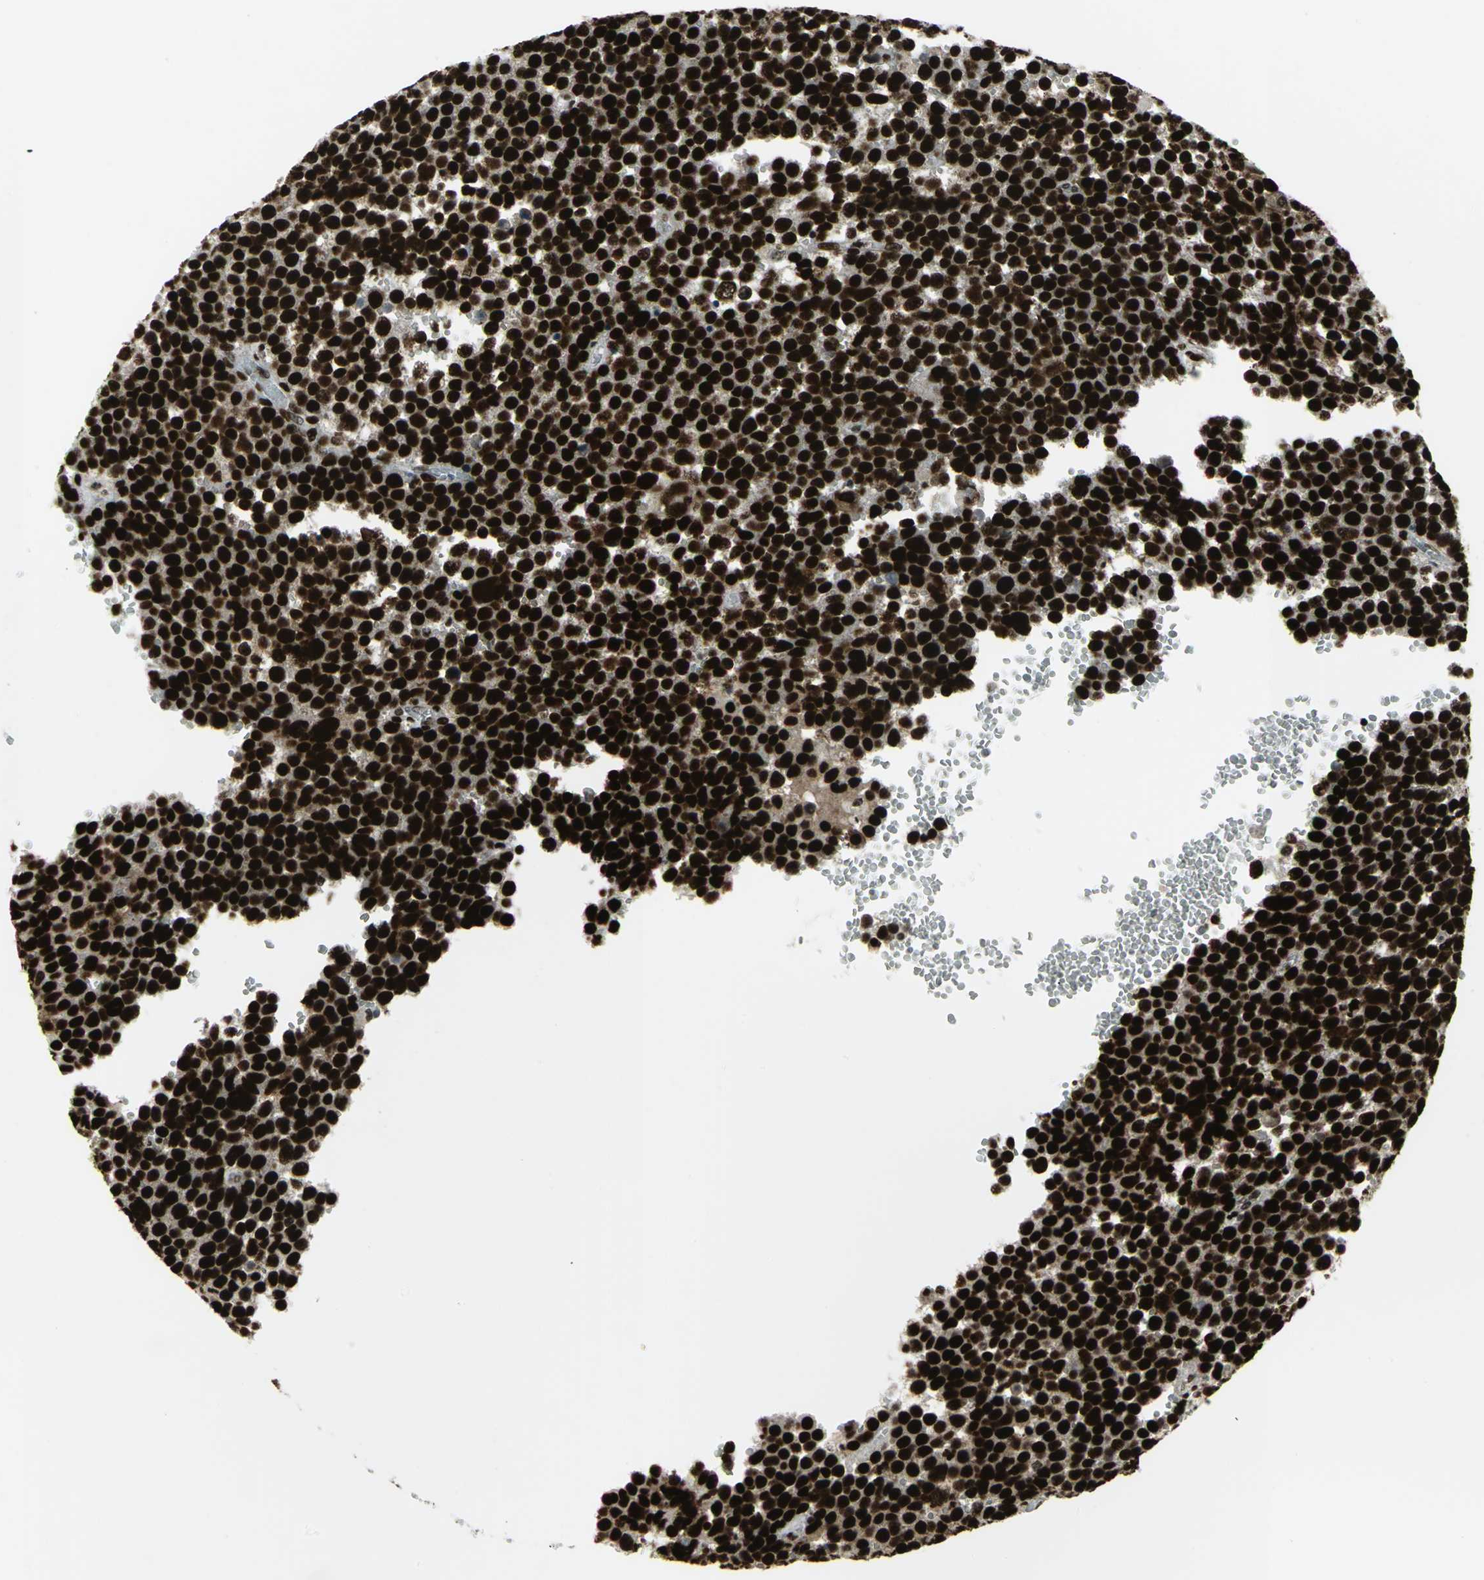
{"staining": {"intensity": "strong", "quantity": ">75%", "location": "nuclear"}, "tissue": "testis cancer", "cell_type": "Tumor cells", "image_type": "cancer", "snomed": [{"axis": "morphology", "description": "Seminoma, NOS"}, {"axis": "topography", "description": "Testis"}], "caption": "Approximately >75% of tumor cells in human seminoma (testis) exhibit strong nuclear protein expression as visualized by brown immunohistochemical staining.", "gene": "SMARCA4", "patient": {"sex": "male", "age": 71}}